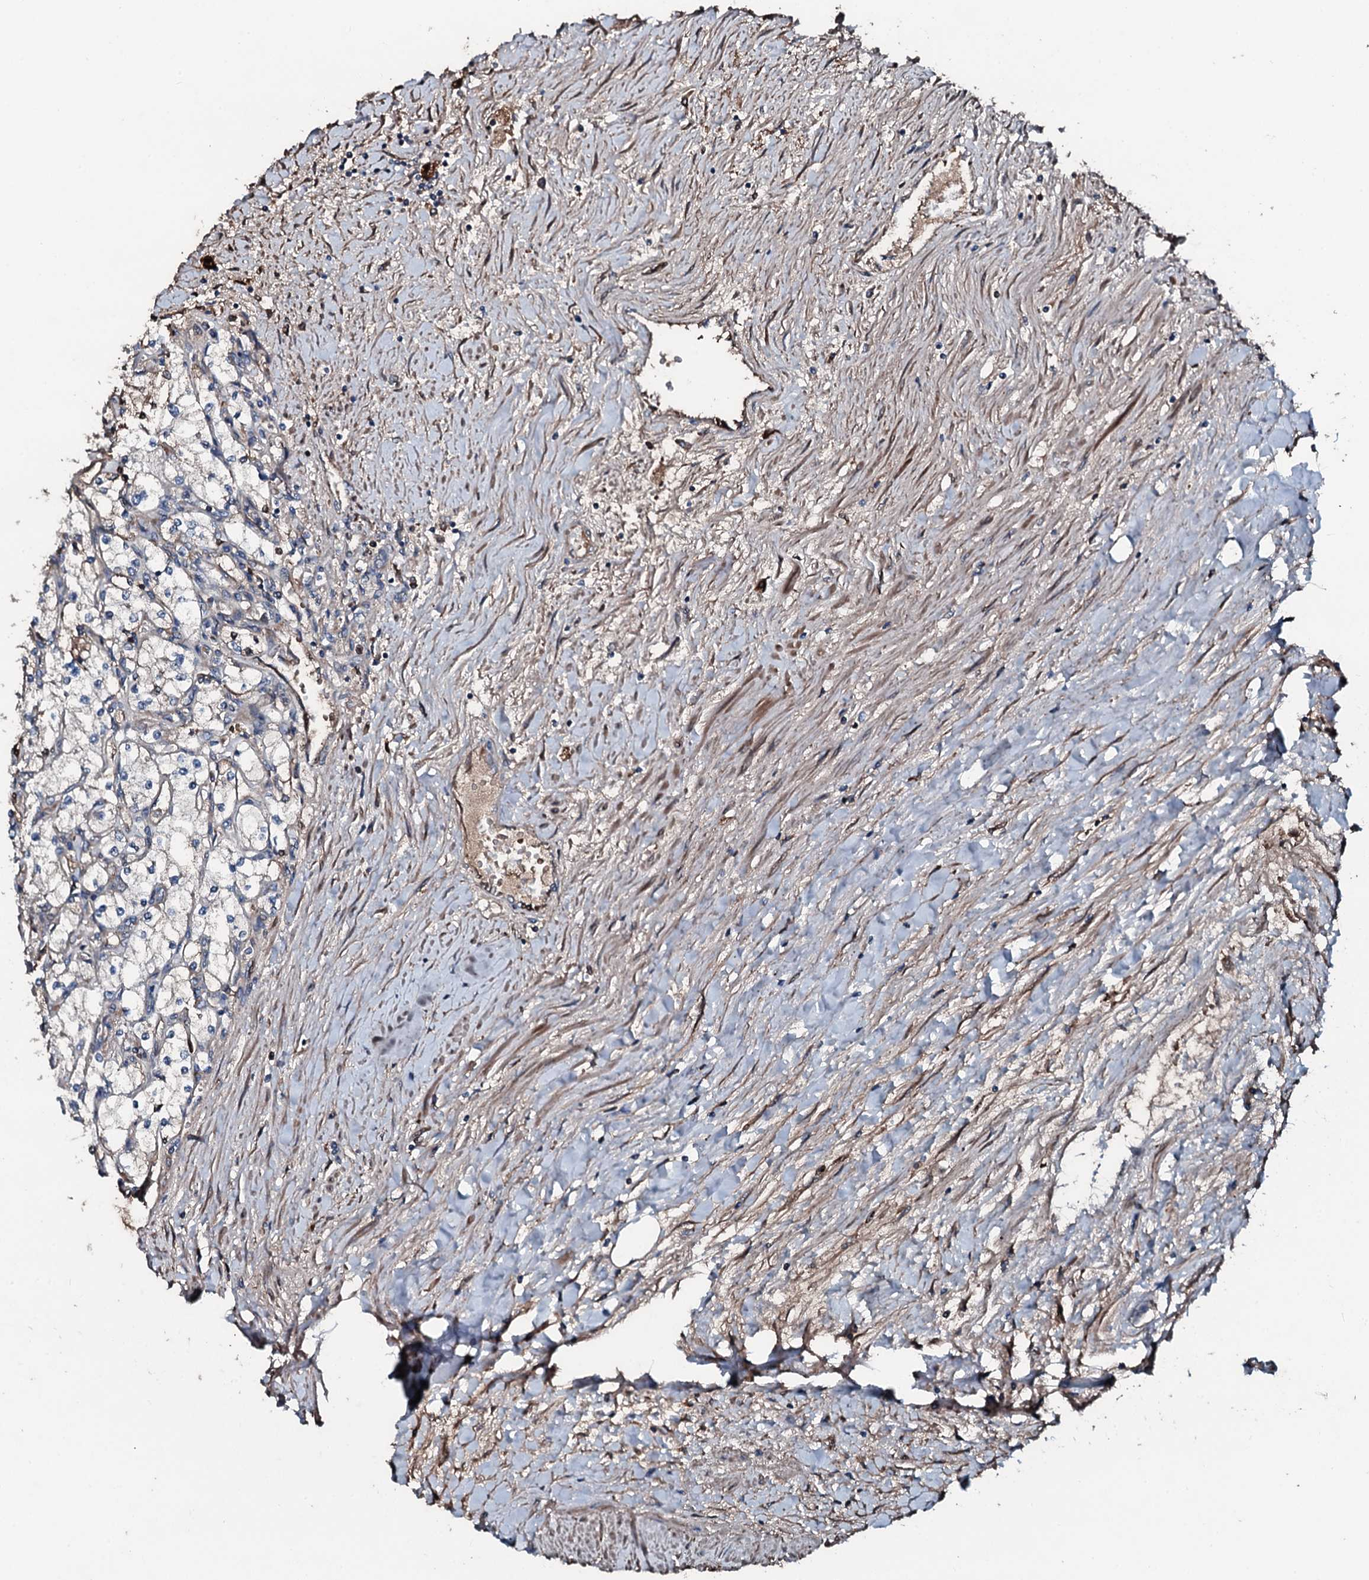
{"staining": {"intensity": "weak", "quantity": "<25%", "location": "cytoplasmic/membranous"}, "tissue": "renal cancer", "cell_type": "Tumor cells", "image_type": "cancer", "snomed": [{"axis": "morphology", "description": "Adenocarcinoma, NOS"}, {"axis": "topography", "description": "Kidney"}], "caption": "Adenocarcinoma (renal) stained for a protein using immunohistochemistry (IHC) exhibits no positivity tumor cells.", "gene": "AARS1", "patient": {"sex": "male", "age": 80}}